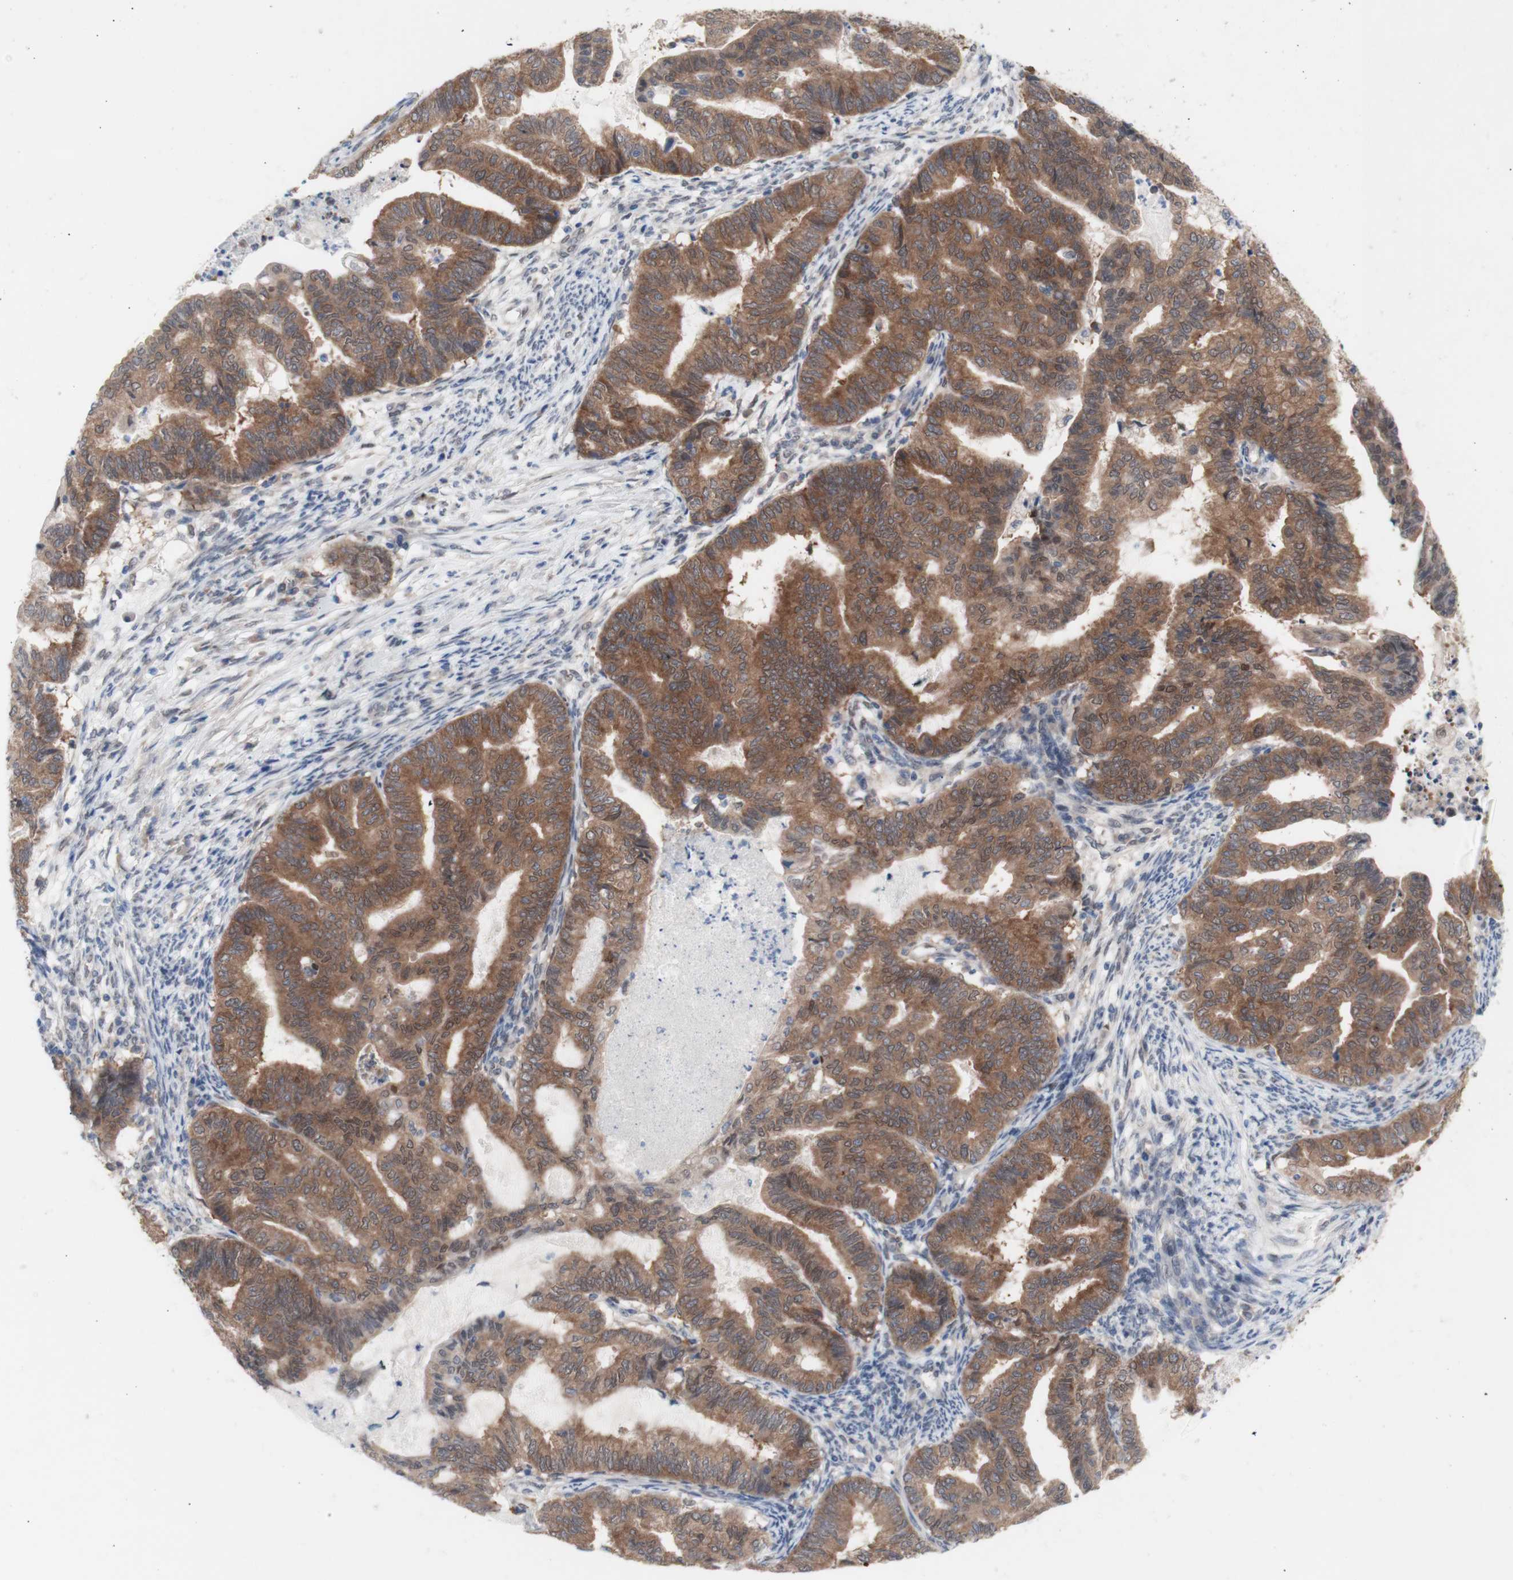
{"staining": {"intensity": "moderate", "quantity": ">75%", "location": "cytoplasmic/membranous"}, "tissue": "endometrial cancer", "cell_type": "Tumor cells", "image_type": "cancer", "snomed": [{"axis": "morphology", "description": "Adenocarcinoma, NOS"}, {"axis": "topography", "description": "Endometrium"}], "caption": "Brown immunohistochemical staining in endometrial adenocarcinoma reveals moderate cytoplasmic/membranous expression in about >75% of tumor cells. (Stains: DAB in brown, nuclei in blue, Microscopy: brightfield microscopy at high magnification).", "gene": "PRMT5", "patient": {"sex": "female", "age": 79}}